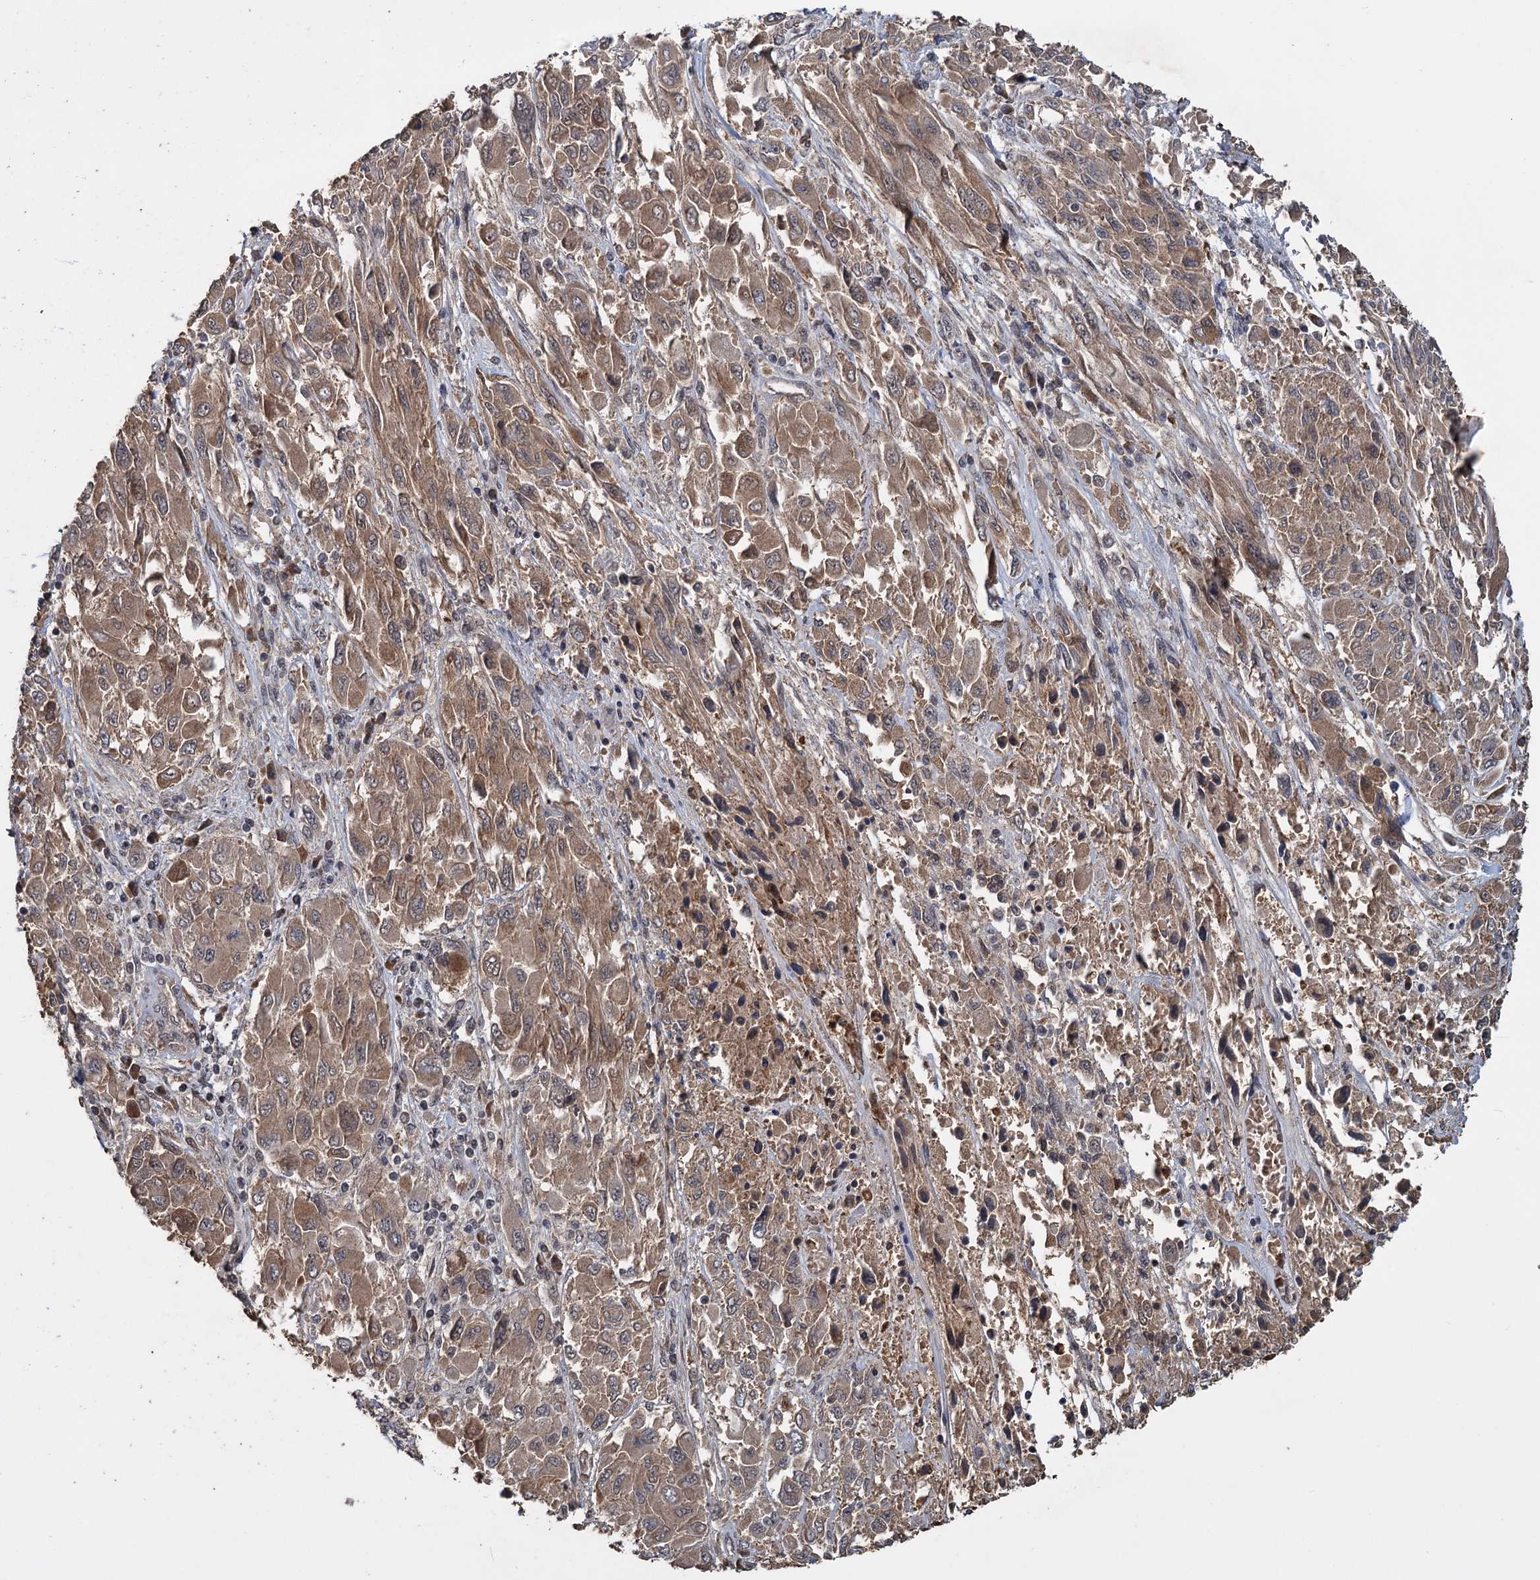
{"staining": {"intensity": "moderate", "quantity": ">75%", "location": "cytoplasmic/membranous"}, "tissue": "melanoma", "cell_type": "Tumor cells", "image_type": "cancer", "snomed": [{"axis": "morphology", "description": "Malignant melanoma, NOS"}, {"axis": "topography", "description": "Skin"}], "caption": "DAB (3,3'-diaminobenzidine) immunohistochemical staining of human melanoma reveals moderate cytoplasmic/membranous protein positivity in about >75% of tumor cells.", "gene": "KANSL2", "patient": {"sex": "female", "age": 91}}